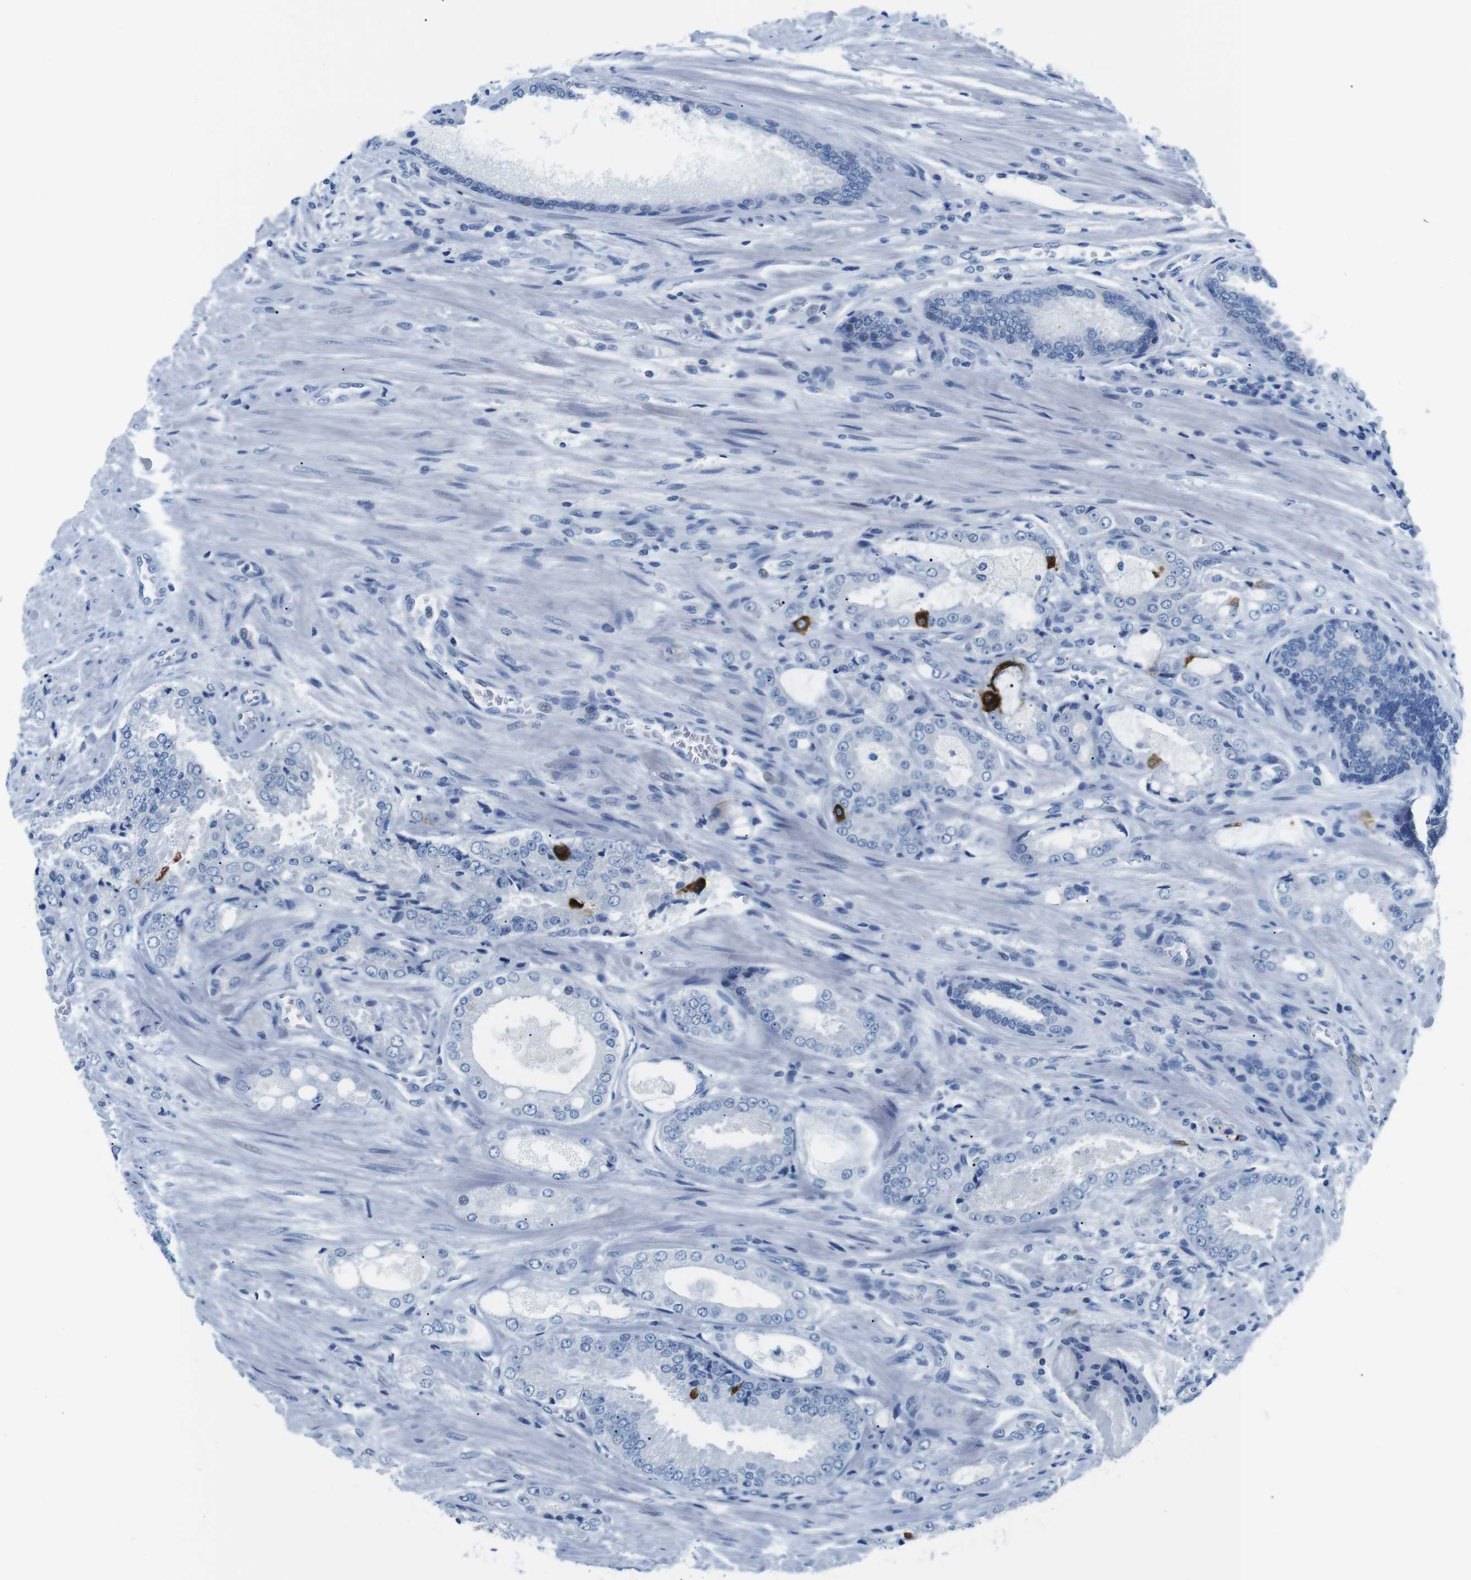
{"staining": {"intensity": "strong", "quantity": "<25%", "location": "cytoplasmic/membranous"}, "tissue": "prostate cancer", "cell_type": "Tumor cells", "image_type": "cancer", "snomed": [{"axis": "morphology", "description": "Adenocarcinoma, High grade"}, {"axis": "topography", "description": "Prostate"}], "caption": "High-grade adenocarcinoma (prostate) stained for a protein (brown) demonstrates strong cytoplasmic/membranous positive expression in about <25% of tumor cells.", "gene": "MUC2", "patient": {"sex": "male", "age": 65}}